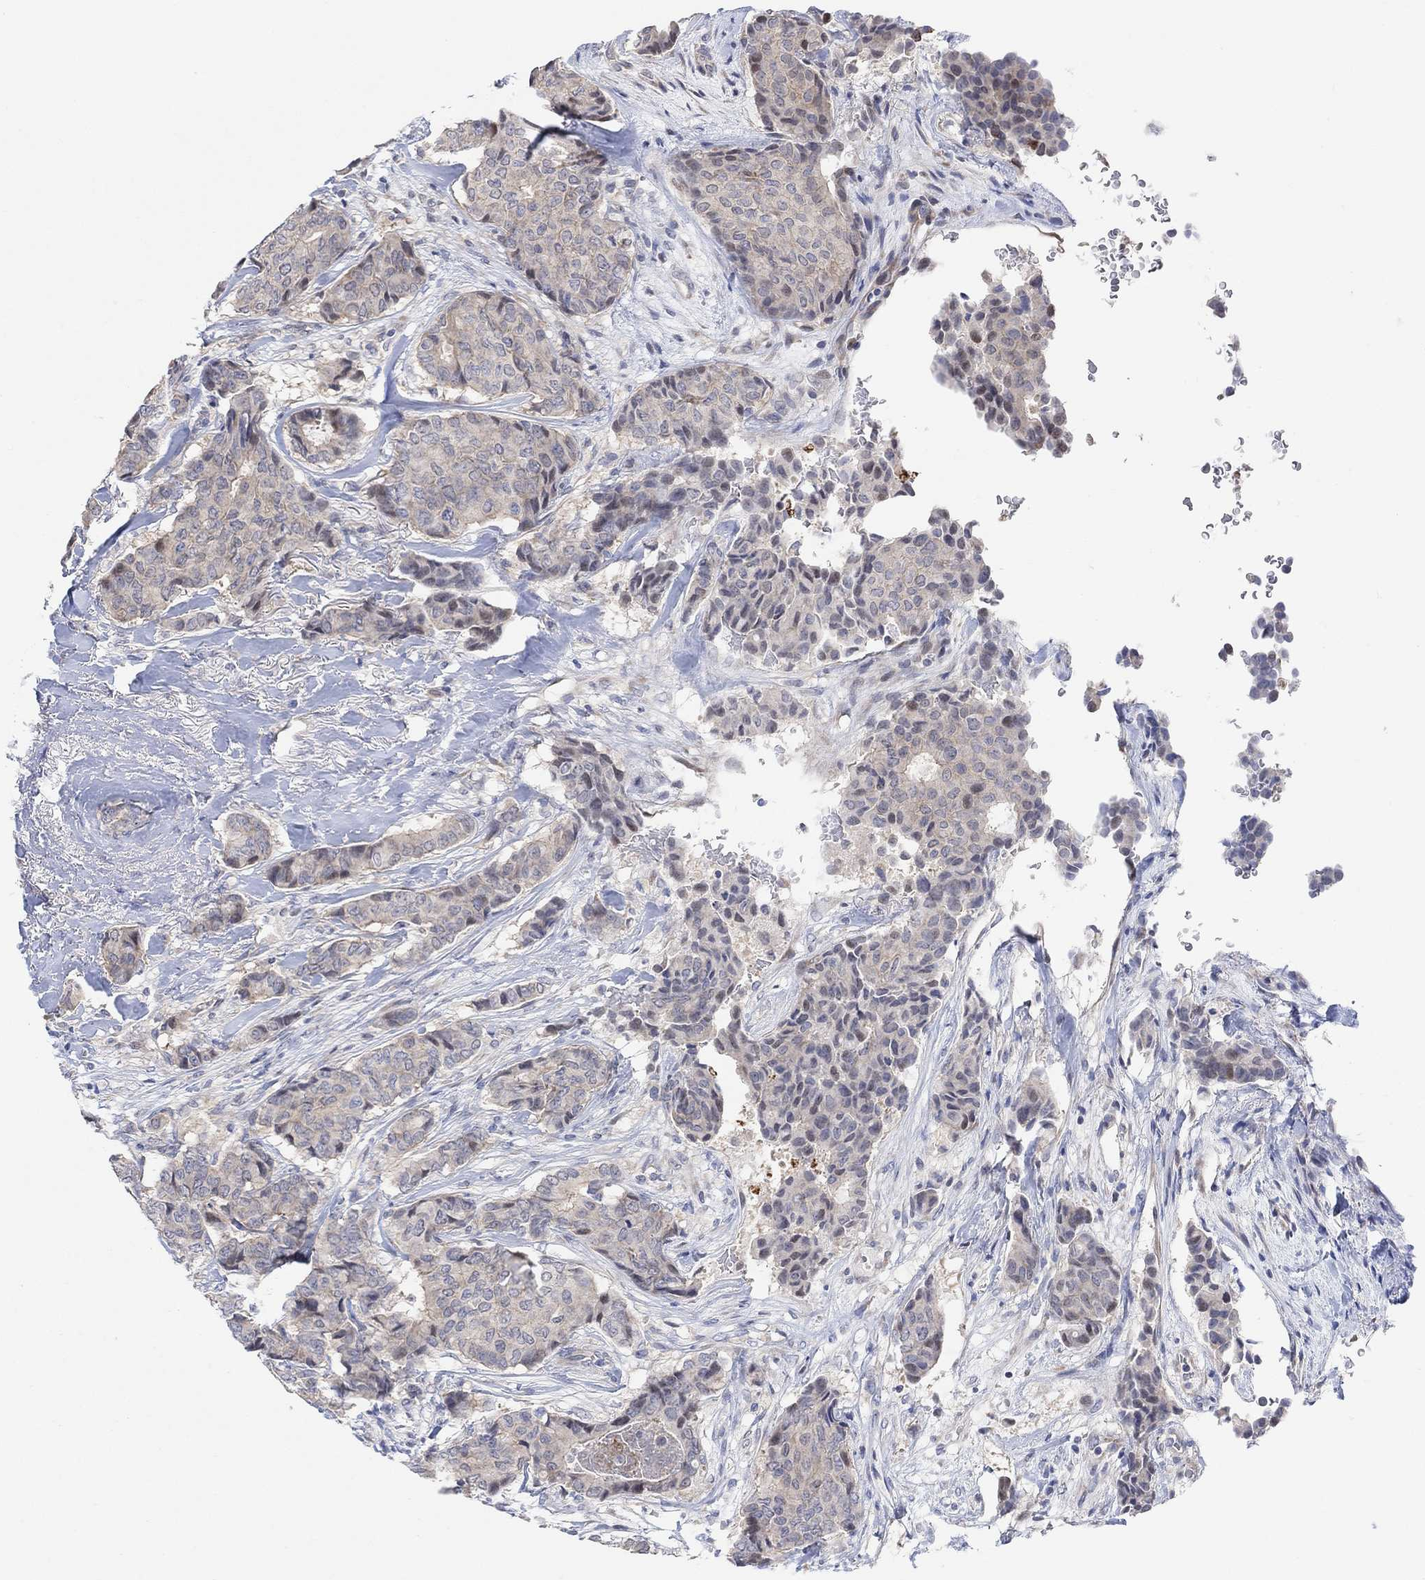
{"staining": {"intensity": "moderate", "quantity": "25%-75%", "location": "cytoplasmic/membranous"}, "tissue": "breast cancer", "cell_type": "Tumor cells", "image_type": "cancer", "snomed": [{"axis": "morphology", "description": "Duct carcinoma"}, {"axis": "topography", "description": "Breast"}], "caption": "Immunohistochemical staining of human breast cancer exhibits medium levels of moderate cytoplasmic/membranous positivity in approximately 25%-75% of tumor cells. (DAB IHC with brightfield microscopy, high magnification).", "gene": "CNTF", "patient": {"sex": "female", "age": 75}}